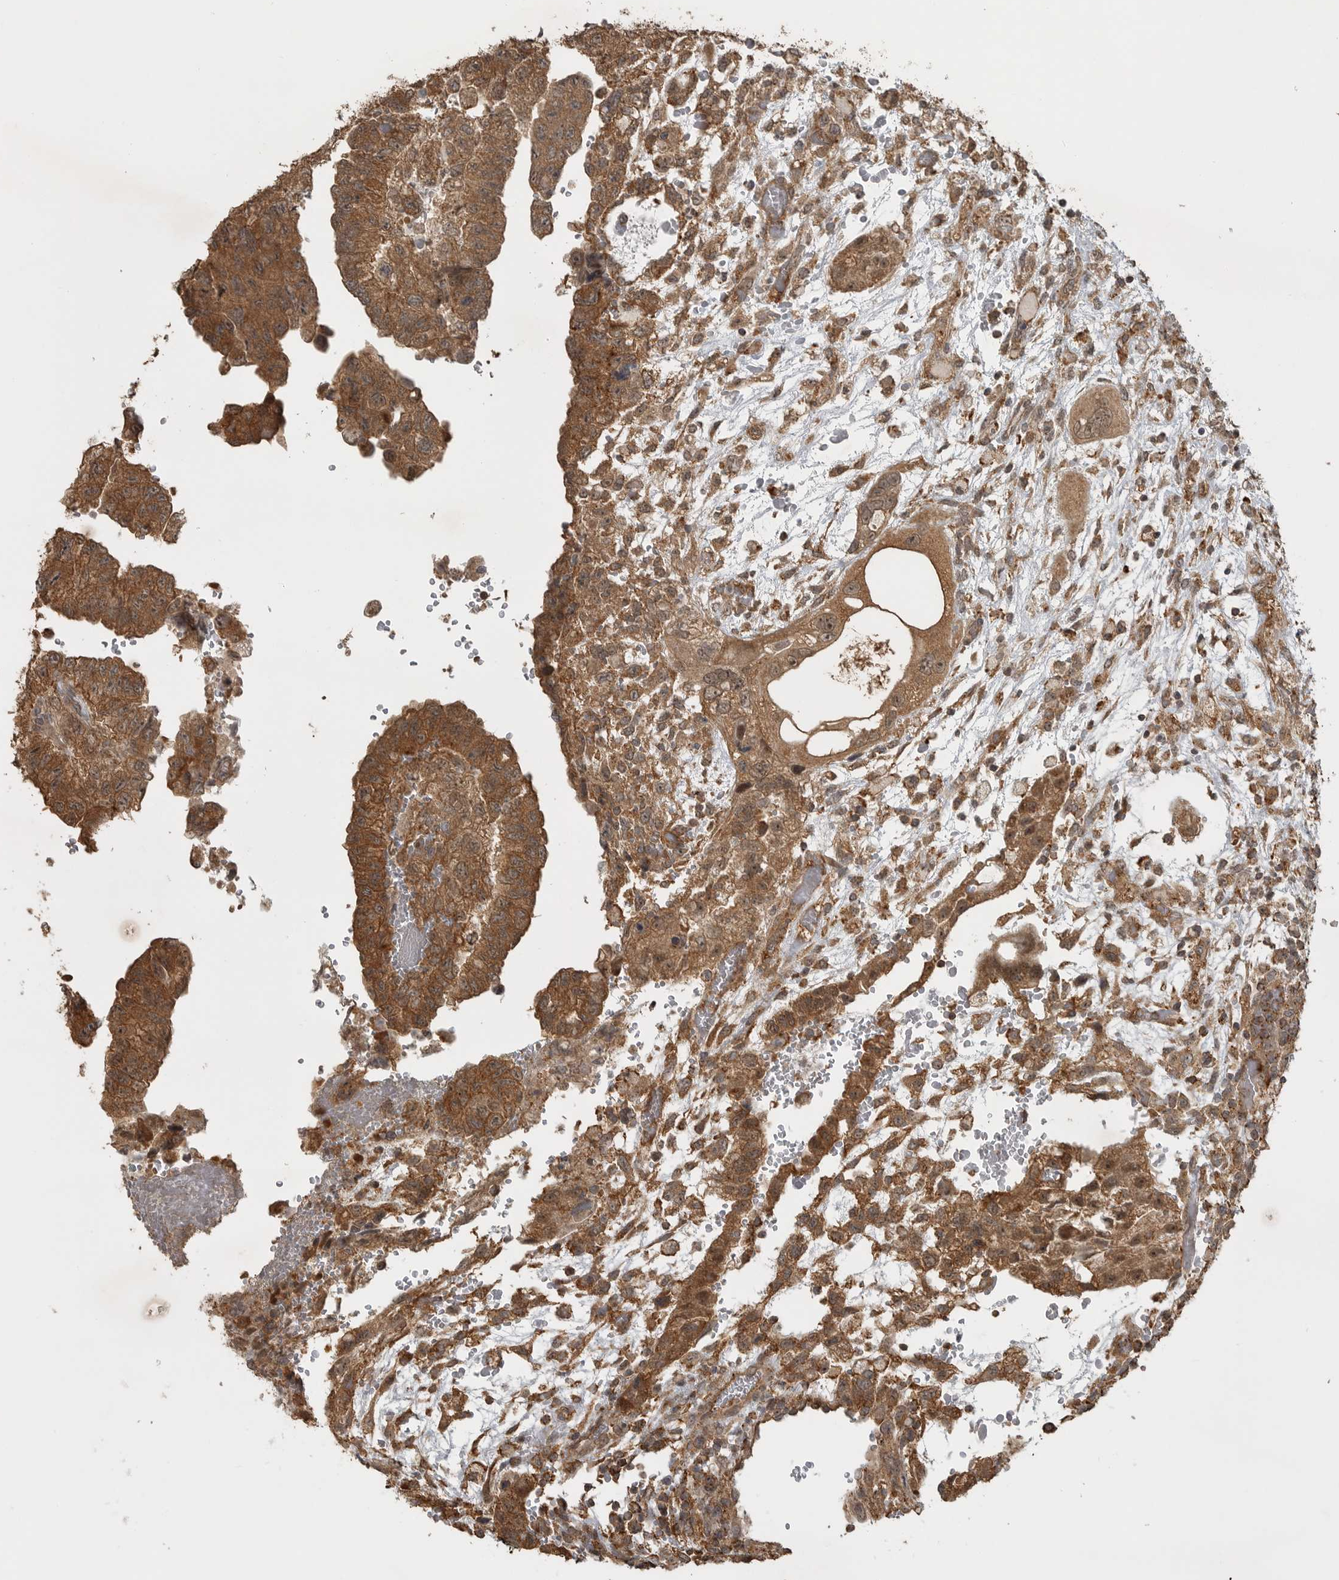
{"staining": {"intensity": "moderate", "quantity": ">75%", "location": "cytoplasmic/membranous"}, "tissue": "testis cancer", "cell_type": "Tumor cells", "image_type": "cancer", "snomed": [{"axis": "morphology", "description": "Carcinoma, Embryonal, NOS"}, {"axis": "topography", "description": "Testis"}], "caption": "Tumor cells exhibit moderate cytoplasmic/membranous positivity in about >75% of cells in testis embryonal carcinoma.", "gene": "LLGL1", "patient": {"sex": "male", "age": 36}}